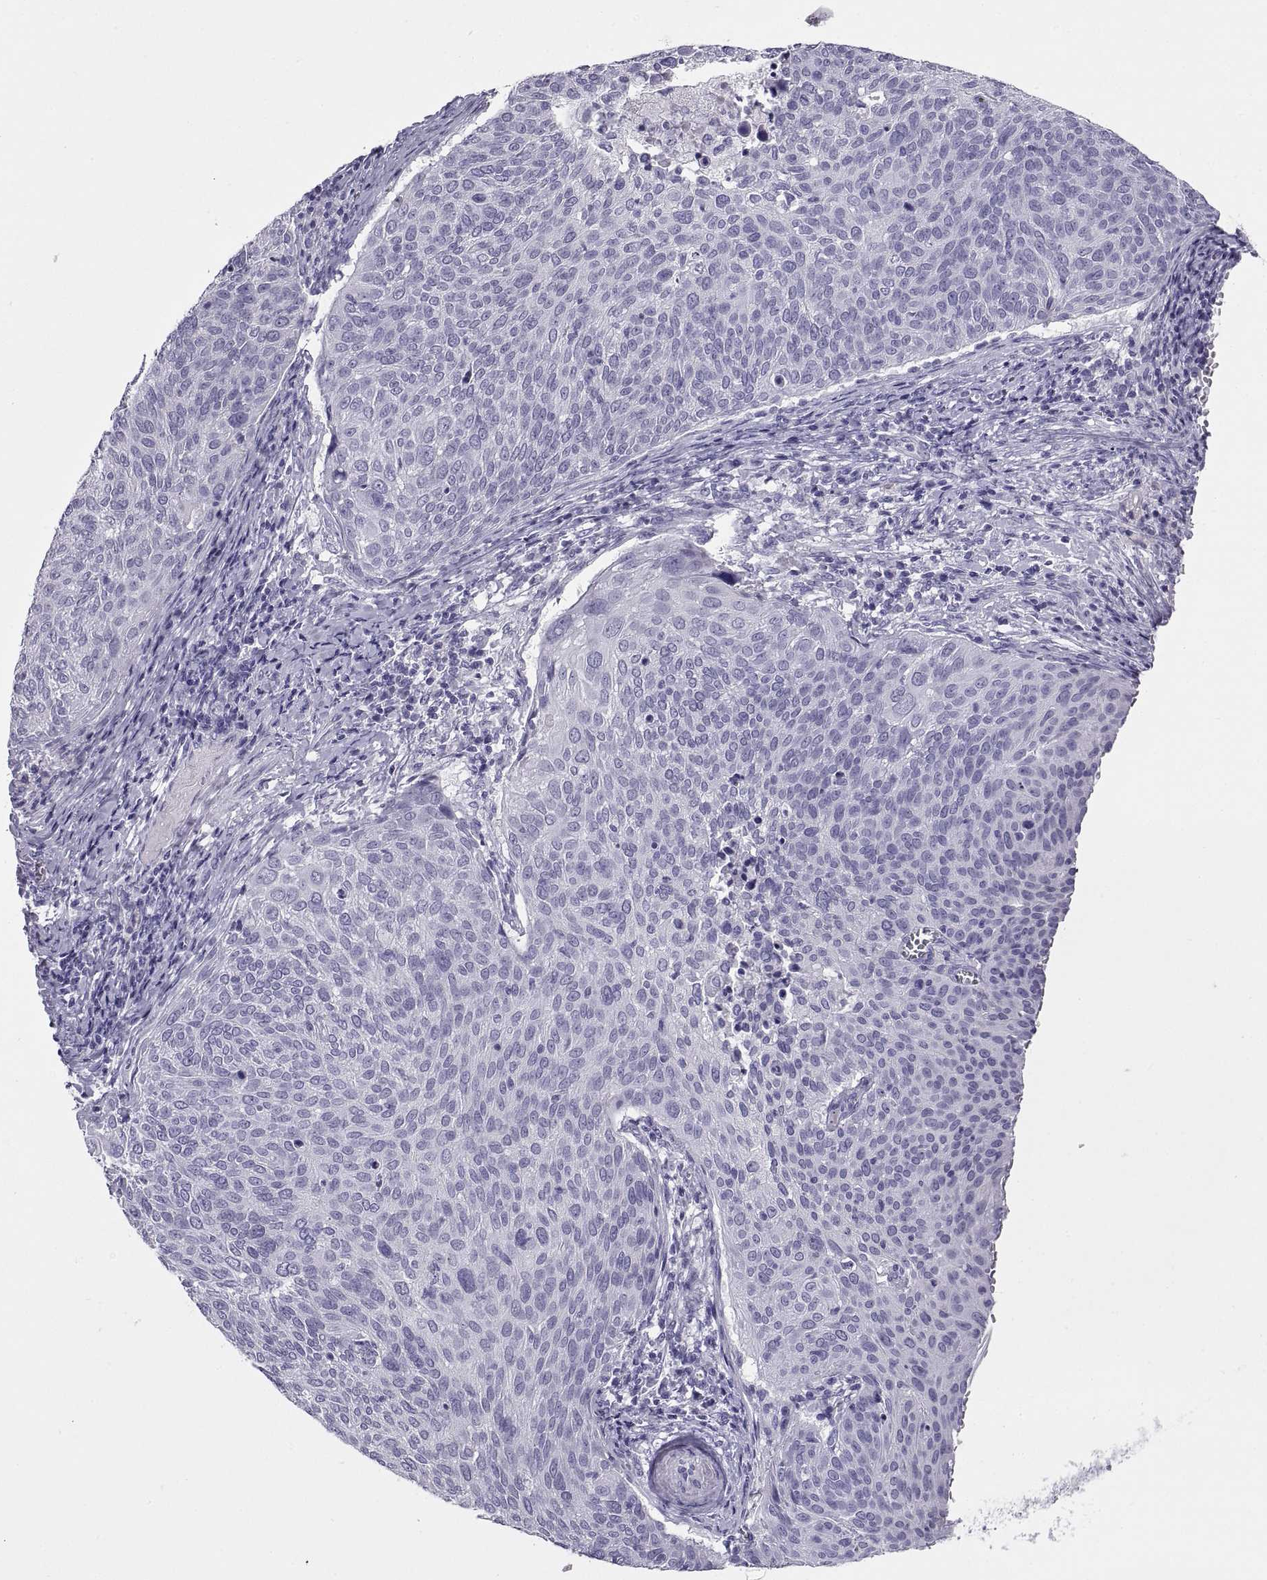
{"staining": {"intensity": "negative", "quantity": "none", "location": "none"}, "tissue": "cervical cancer", "cell_type": "Tumor cells", "image_type": "cancer", "snomed": [{"axis": "morphology", "description": "Squamous cell carcinoma, NOS"}, {"axis": "topography", "description": "Cervix"}], "caption": "There is no significant positivity in tumor cells of squamous cell carcinoma (cervical).", "gene": "RGS20", "patient": {"sex": "female", "age": 39}}